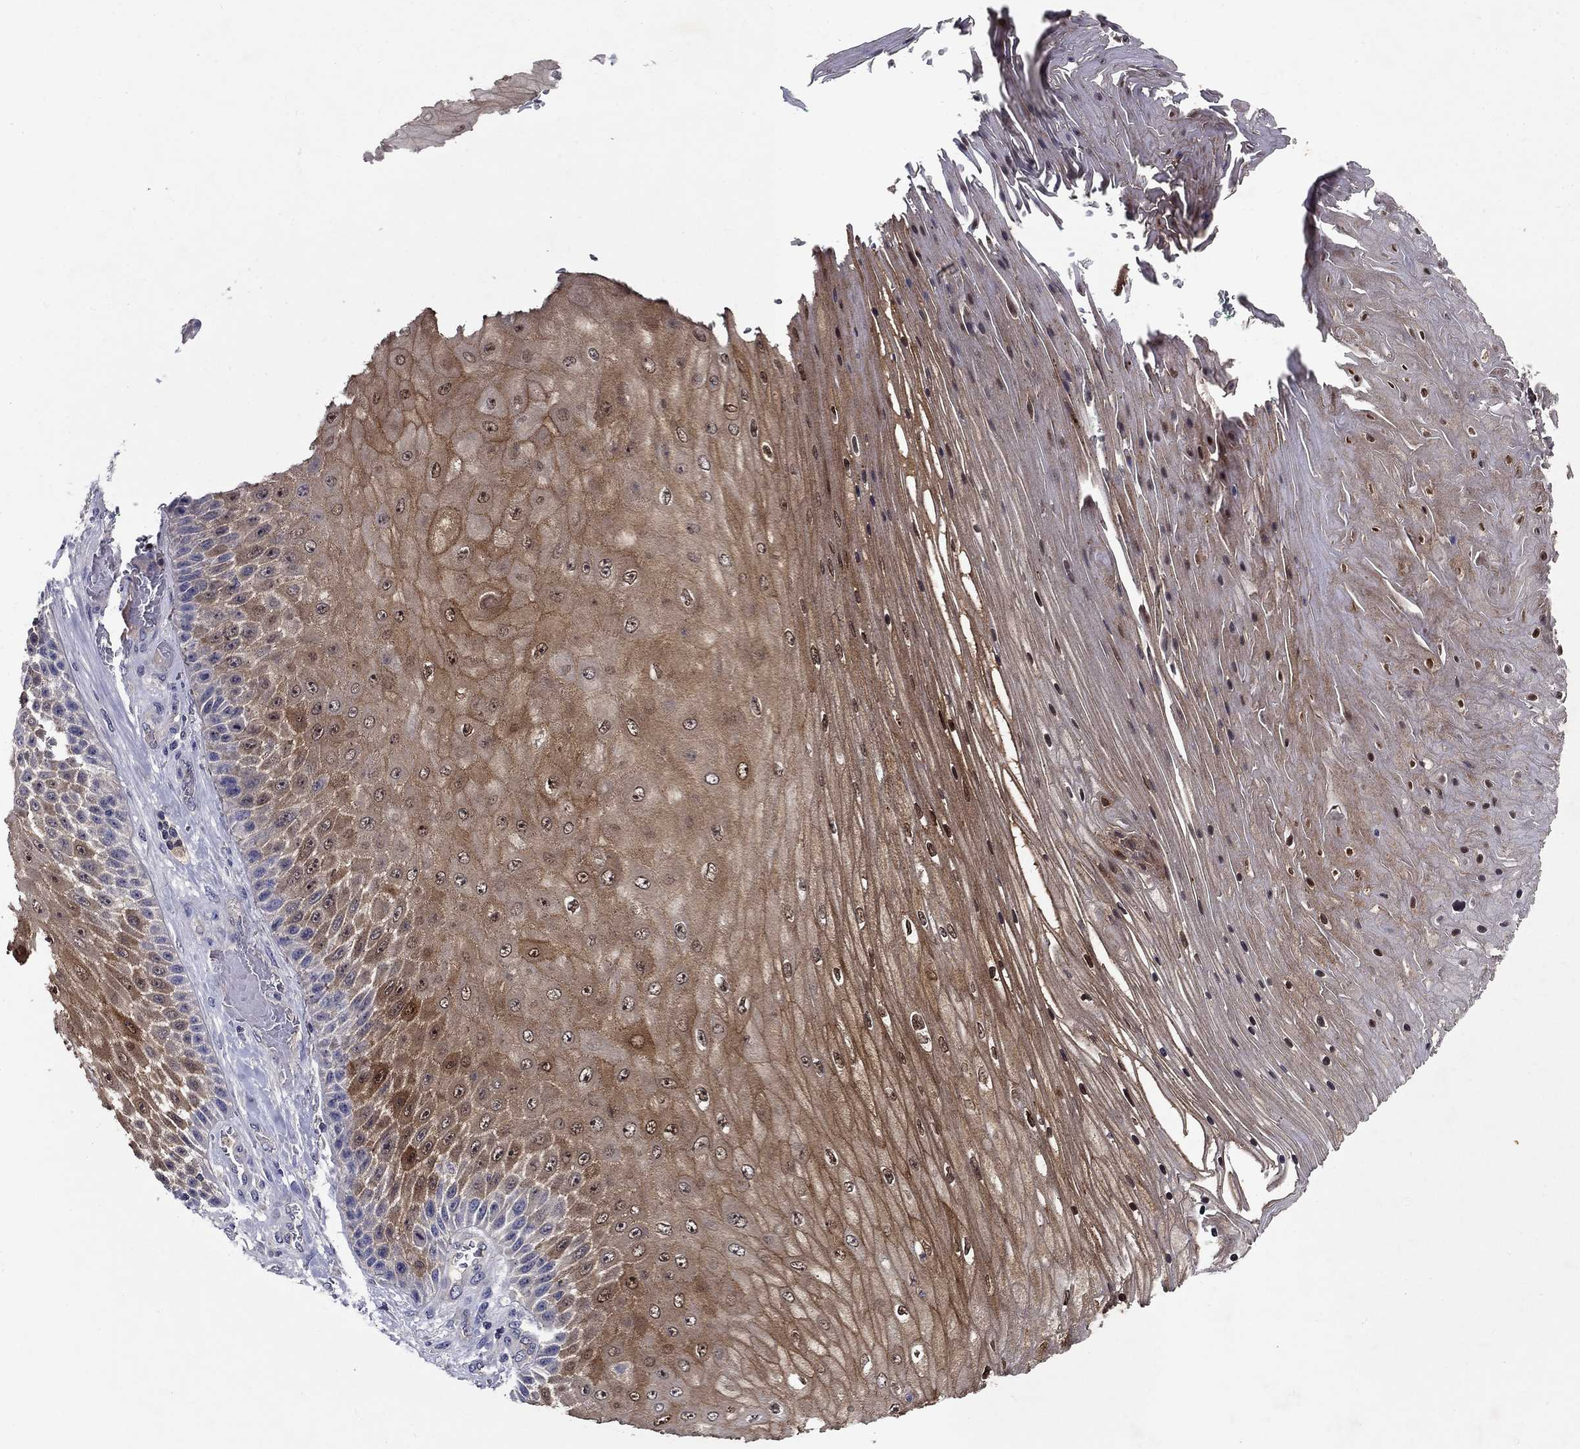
{"staining": {"intensity": "moderate", "quantity": "25%-75%", "location": "cytoplasmic/membranous"}, "tissue": "skin cancer", "cell_type": "Tumor cells", "image_type": "cancer", "snomed": [{"axis": "morphology", "description": "Squamous cell carcinoma, NOS"}, {"axis": "topography", "description": "Skin"}], "caption": "Moderate cytoplasmic/membranous protein positivity is identified in about 25%-75% of tumor cells in skin cancer (squamous cell carcinoma). Ihc stains the protein in brown and the nuclei are stained blue.", "gene": "GLTP", "patient": {"sex": "male", "age": 62}}